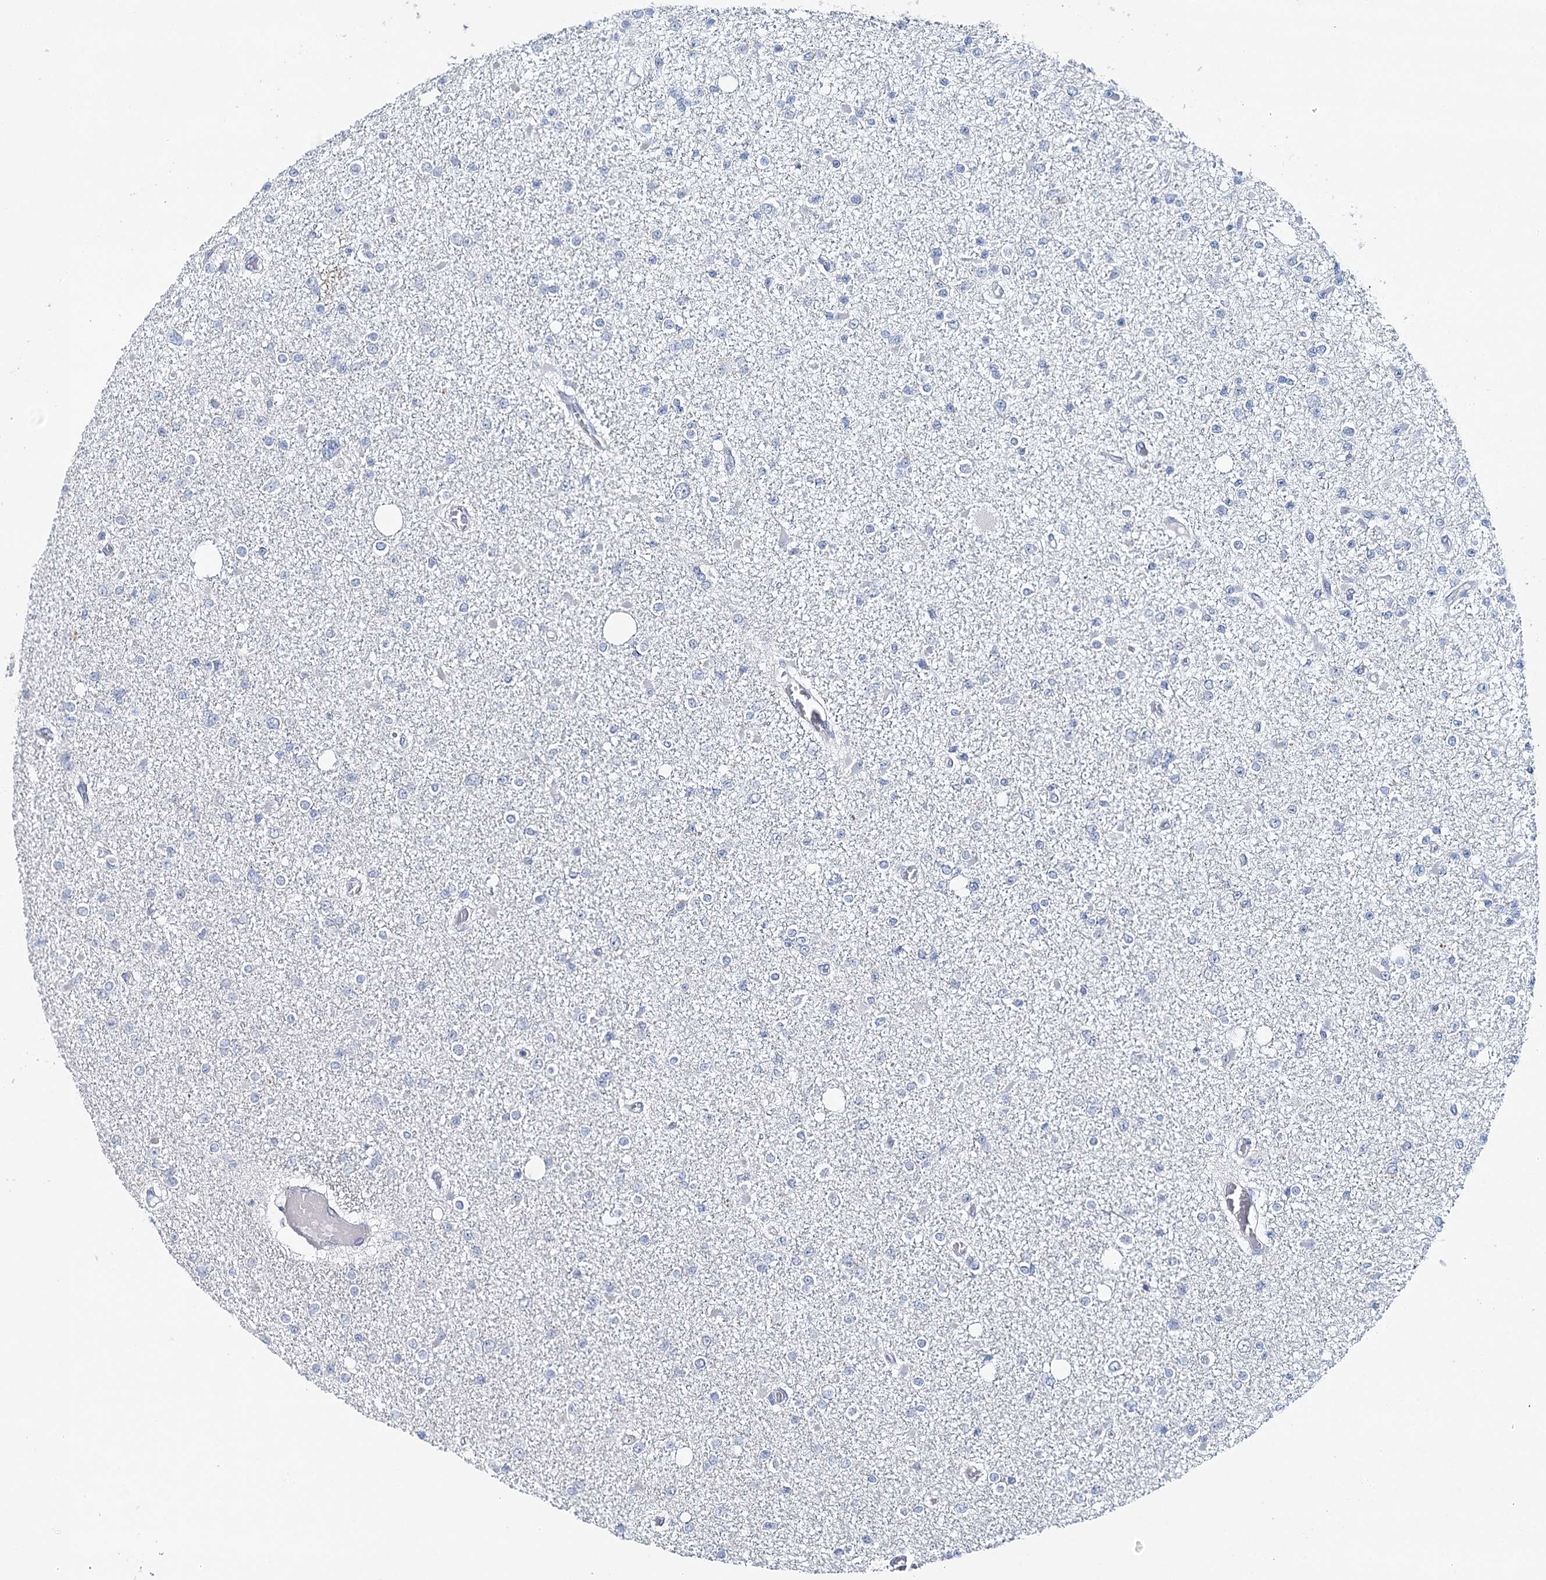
{"staining": {"intensity": "negative", "quantity": "none", "location": "none"}, "tissue": "glioma", "cell_type": "Tumor cells", "image_type": "cancer", "snomed": [{"axis": "morphology", "description": "Glioma, malignant, Low grade"}, {"axis": "topography", "description": "Brain"}], "caption": "Immunohistochemical staining of human low-grade glioma (malignant) shows no significant staining in tumor cells.", "gene": "SYNPO", "patient": {"sex": "female", "age": 22}}